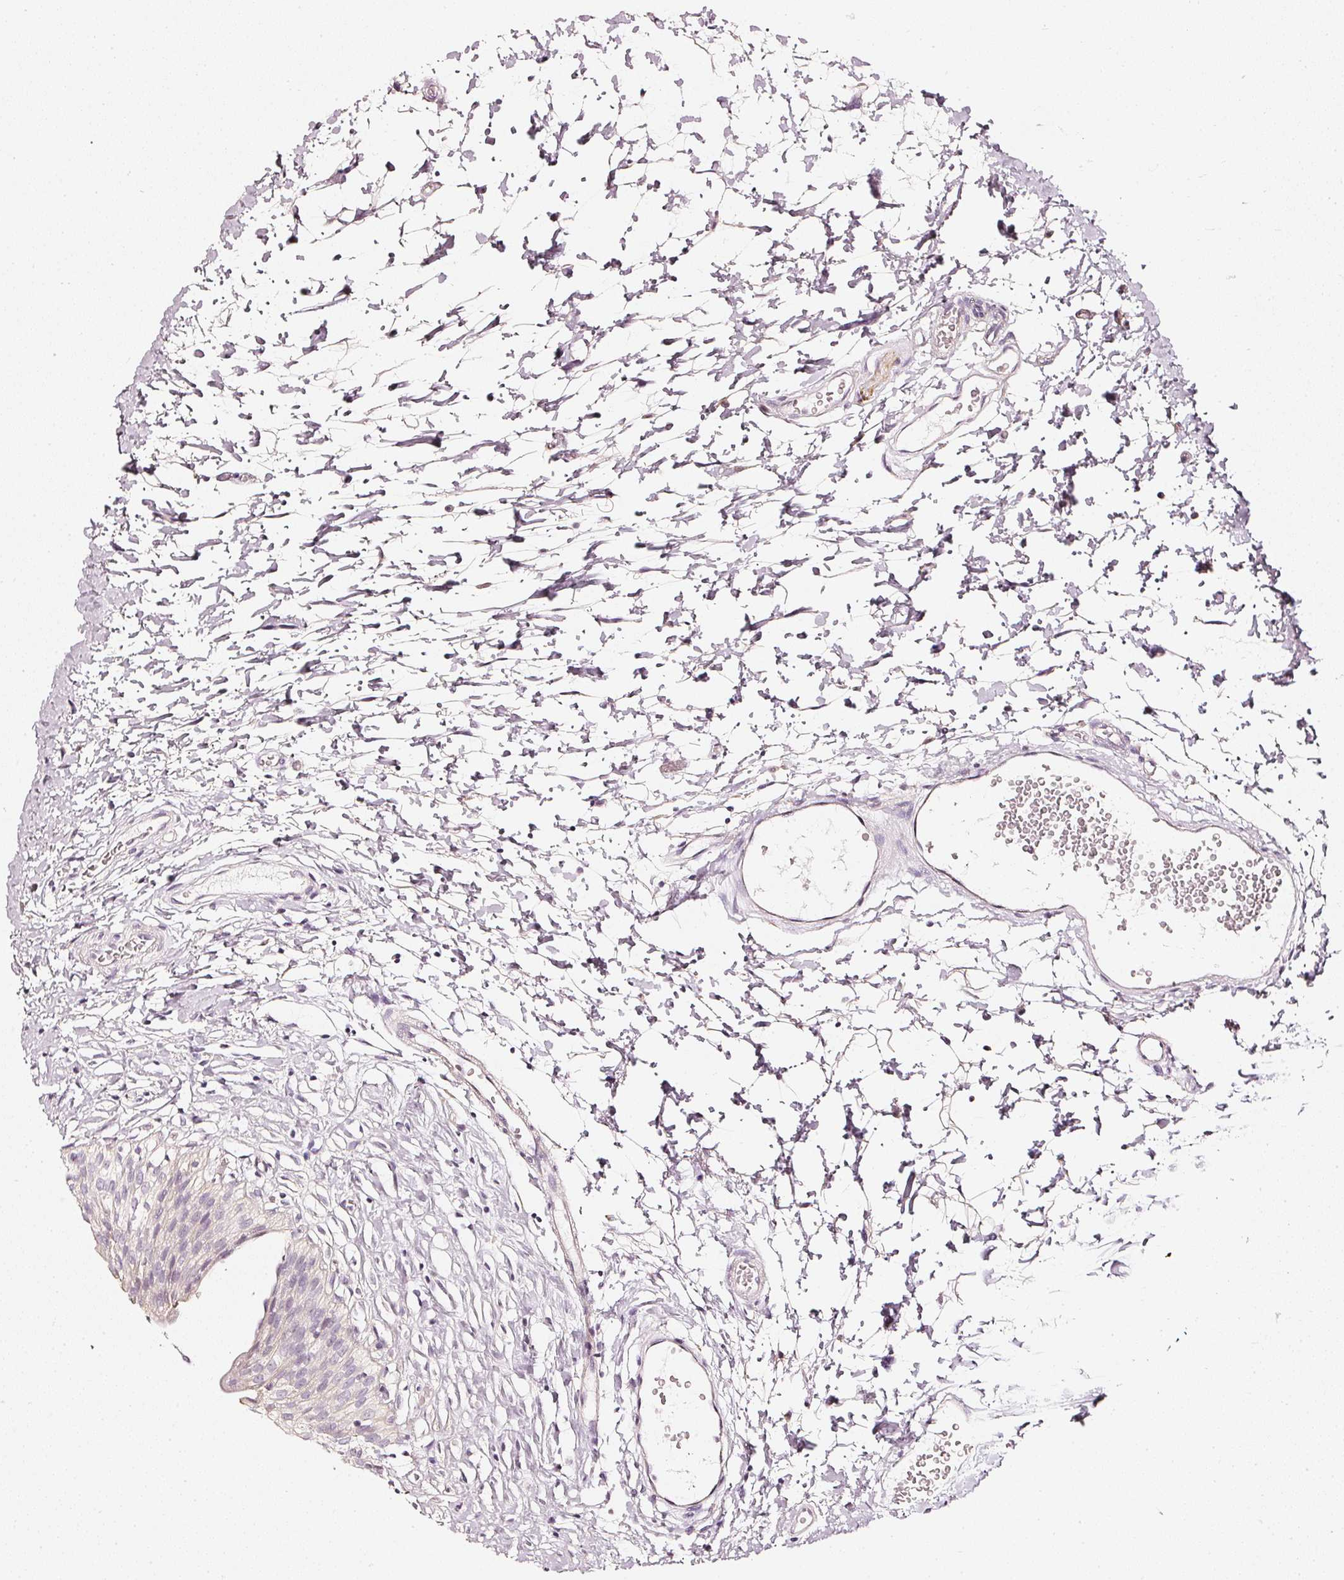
{"staining": {"intensity": "negative", "quantity": "none", "location": "none"}, "tissue": "urinary bladder", "cell_type": "Urothelial cells", "image_type": "normal", "snomed": [{"axis": "morphology", "description": "Normal tissue, NOS"}, {"axis": "topography", "description": "Urinary bladder"}], "caption": "Benign urinary bladder was stained to show a protein in brown. There is no significant staining in urothelial cells.", "gene": "CNP", "patient": {"sex": "male", "age": 51}}